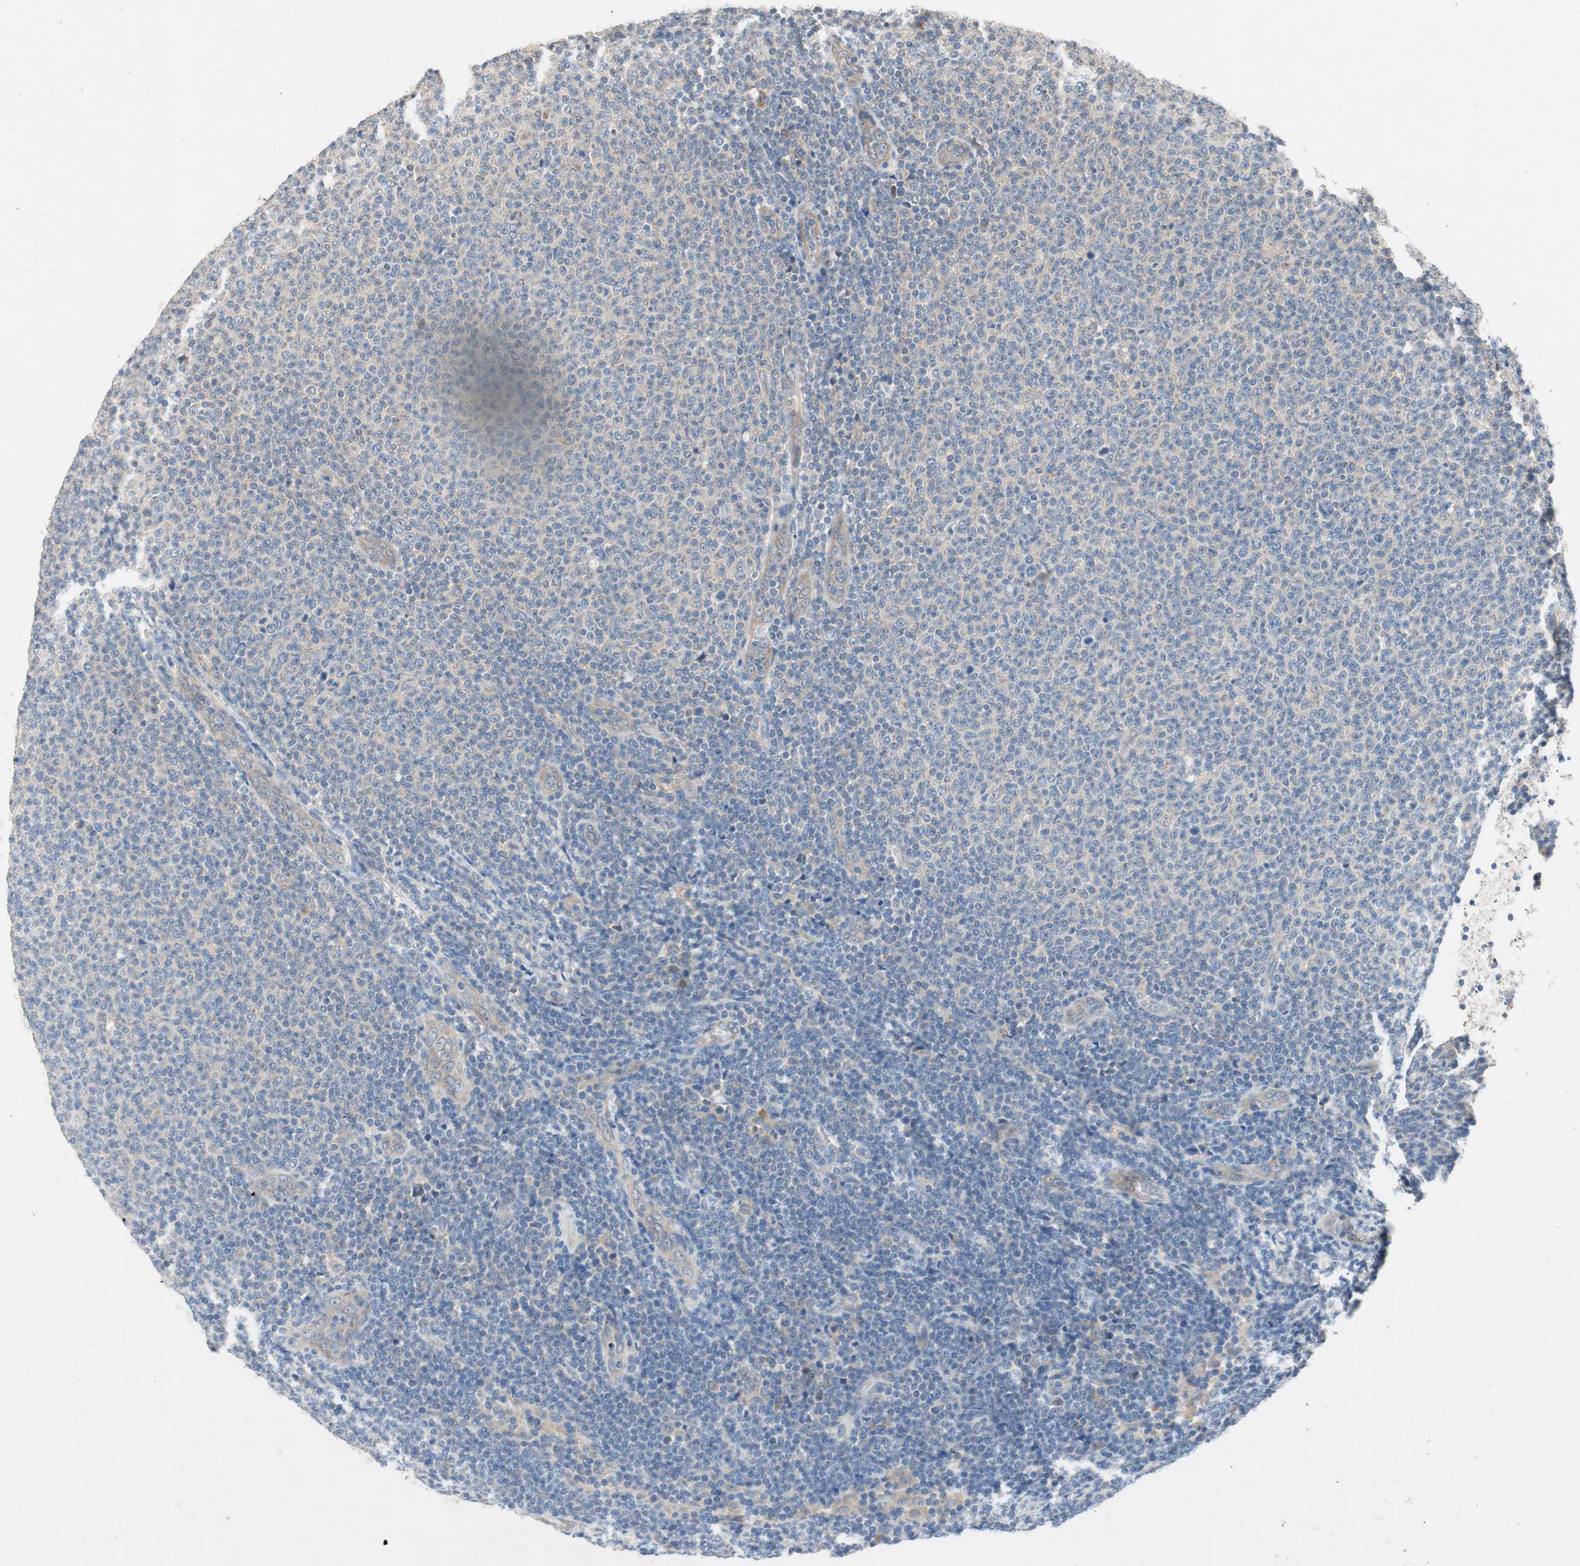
{"staining": {"intensity": "weak", "quantity": "<25%", "location": "cytoplasmic/membranous"}, "tissue": "lymphoma", "cell_type": "Tumor cells", "image_type": "cancer", "snomed": [{"axis": "morphology", "description": "Malignant lymphoma, non-Hodgkin's type, Low grade"}, {"axis": "topography", "description": "Lymph node"}], "caption": "Immunohistochemistry photomicrograph of neoplastic tissue: human lymphoma stained with DAB (3,3'-diaminobenzidine) demonstrates no significant protein staining in tumor cells.", "gene": "NCLN", "patient": {"sex": "male", "age": 66}}